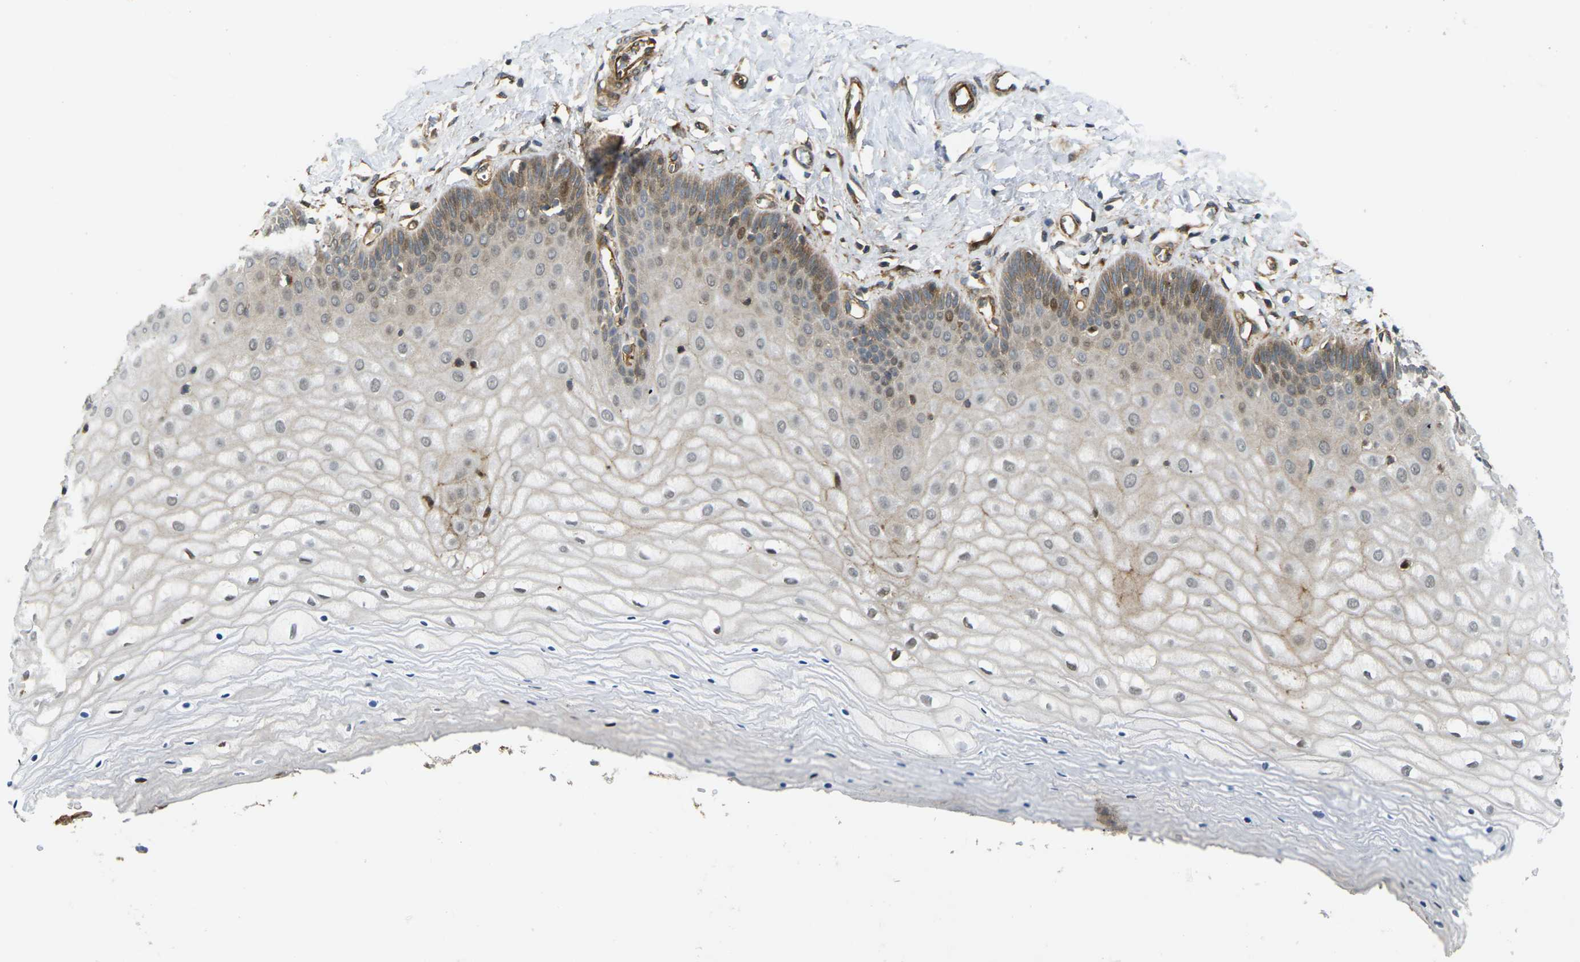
{"staining": {"intensity": "moderate", "quantity": ">75%", "location": "cytoplasmic/membranous"}, "tissue": "cervix", "cell_type": "Glandular cells", "image_type": "normal", "snomed": [{"axis": "morphology", "description": "Normal tissue, NOS"}, {"axis": "topography", "description": "Cervix"}], "caption": "Moderate cytoplasmic/membranous staining for a protein is present in about >75% of glandular cells of normal cervix using immunohistochemistry (IHC).", "gene": "ECE1", "patient": {"sex": "female", "age": 55}}